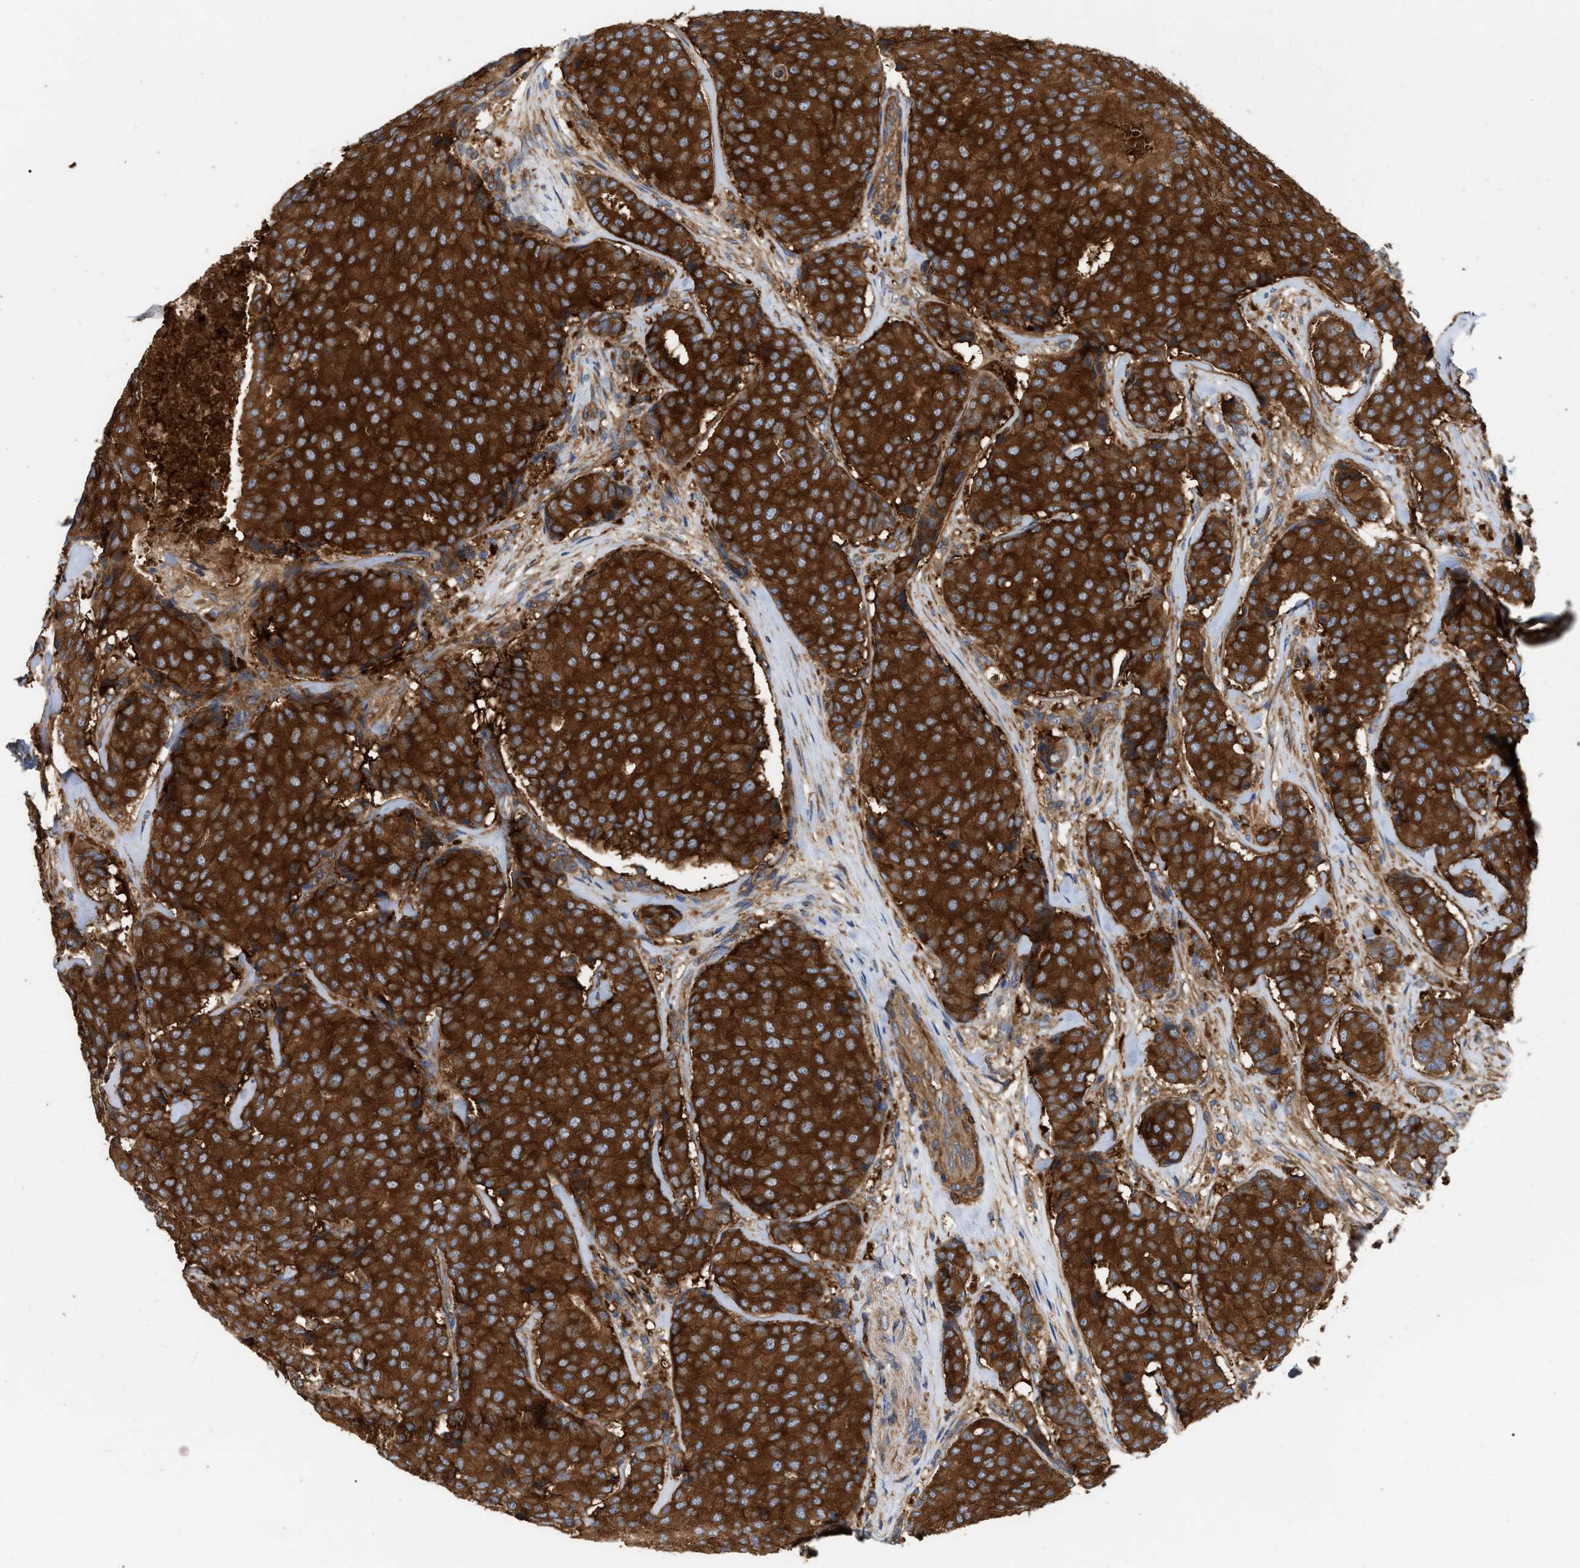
{"staining": {"intensity": "strong", "quantity": ">75%", "location": "cytoplasmic/membranous"}, "tissue": "breast cancer", "cell_type": "Tumor cells", "image_type": "cancer", "snomed": [{"axis": "morphology", "description": "Duct carcinoma"}, {"axis": "topography", "description": "Breast"}], "caption": "This image shows immunohistochemistry (IHC) staining of breast cancer, with high strong cytoplasmic/membranous staining in approximately >75% of tumor cells.", "gene": "RABEP1", "patient": {"sex": "female", "age": 75}}